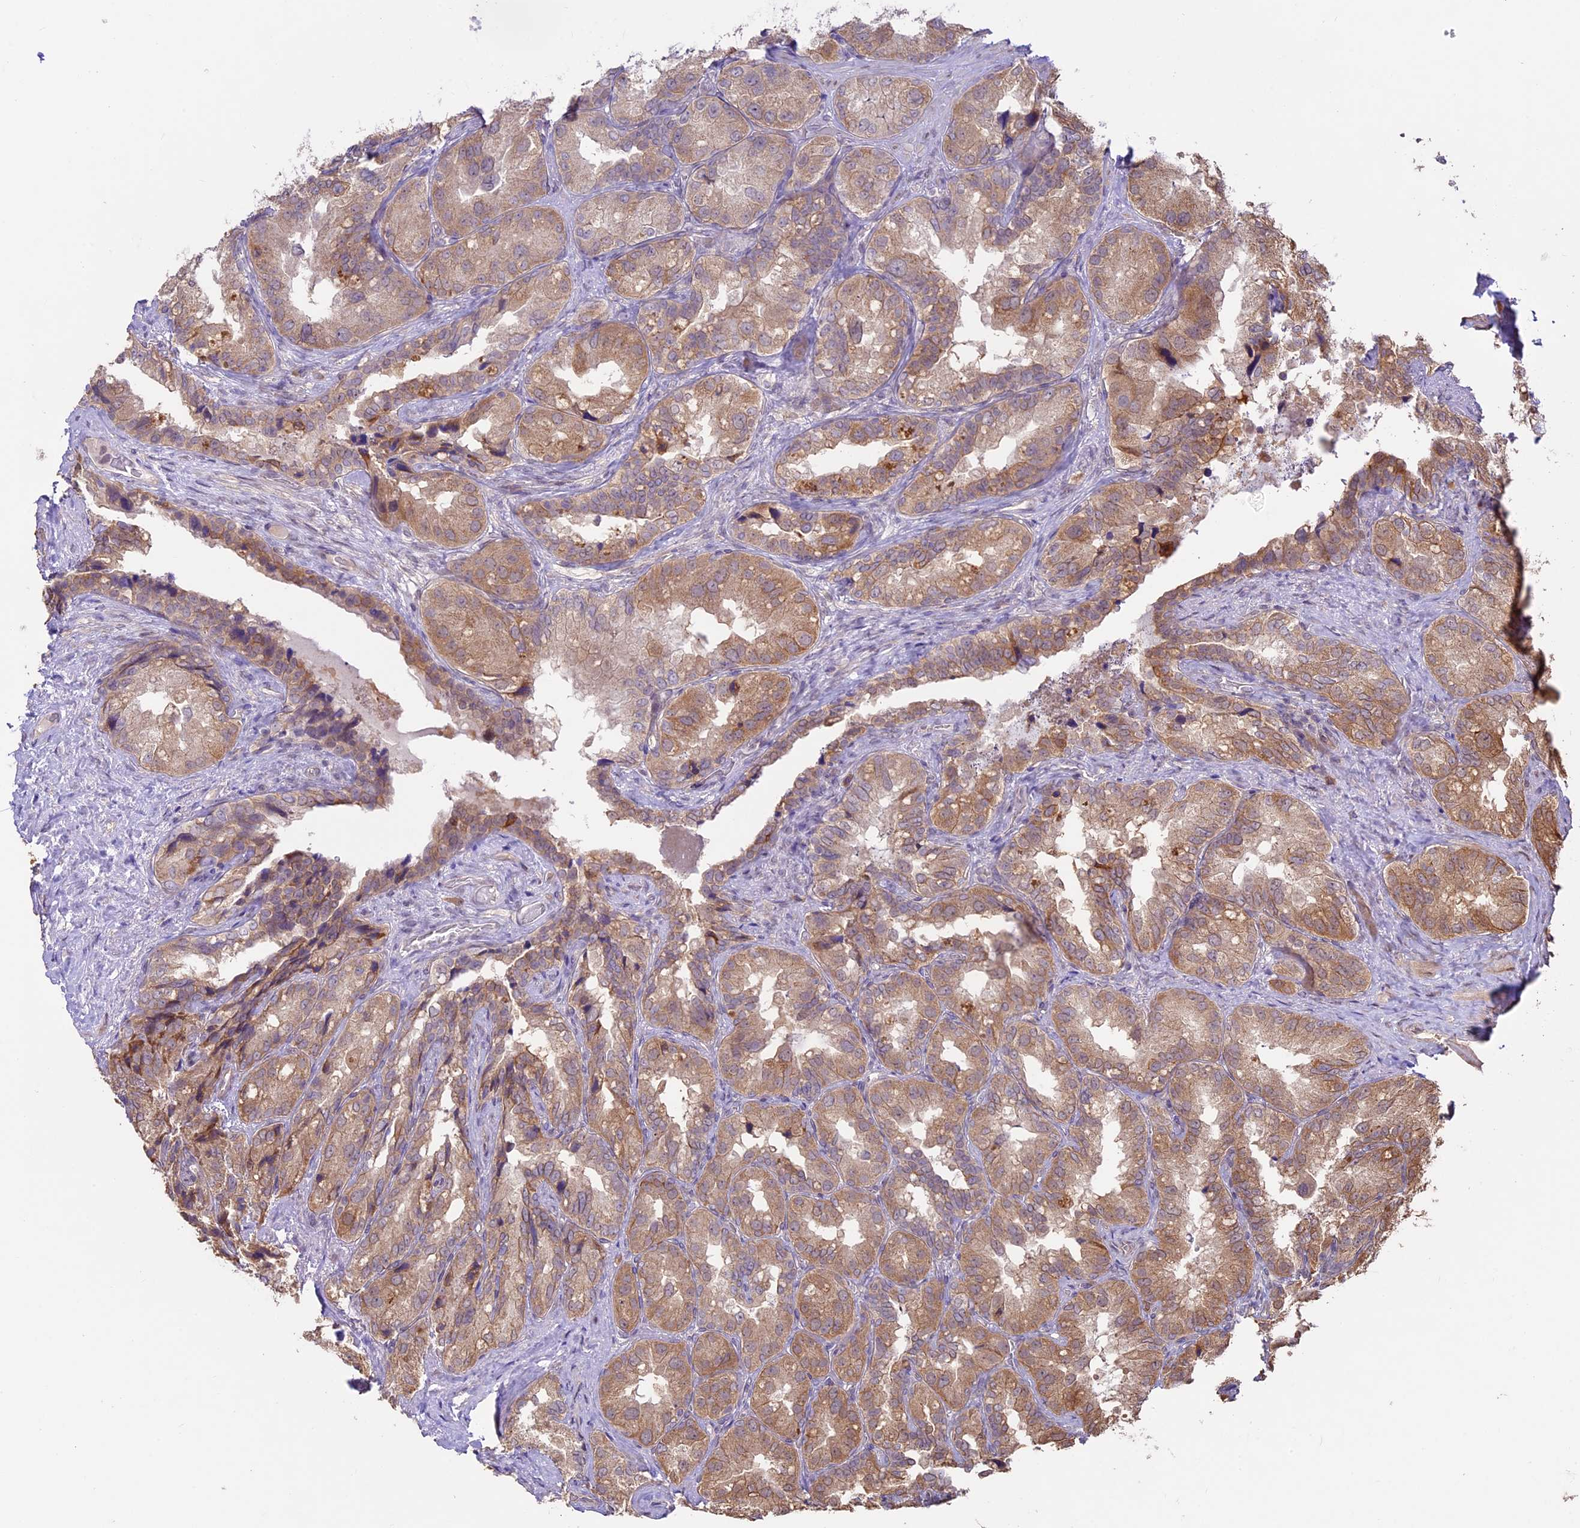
{"staining": {"intensity": "moderate", "quantity": ">75%", "location": "cytoplasmic/membranous"}, "tissue": "seminal vesicle", "cell_type": "Glandular cells", "image_type": "normal", "snomed": [{"axis": "morphology", "description": "Normal tissue, NOS"}, {"axis": "topography", "description": "Seminal veicle"}, {"axis": "topography", "description": "Peripheral nerve tissue"}], "caption": "The immunohistochemical stain labels moderate cytoplasmic/membranous positivity in glandular cells of normal seminal vesicle. (IHC, brightfield microscopy, high magnification).", "gene": "BCAS4", "patient": {"sex": "male", "age": 67}}